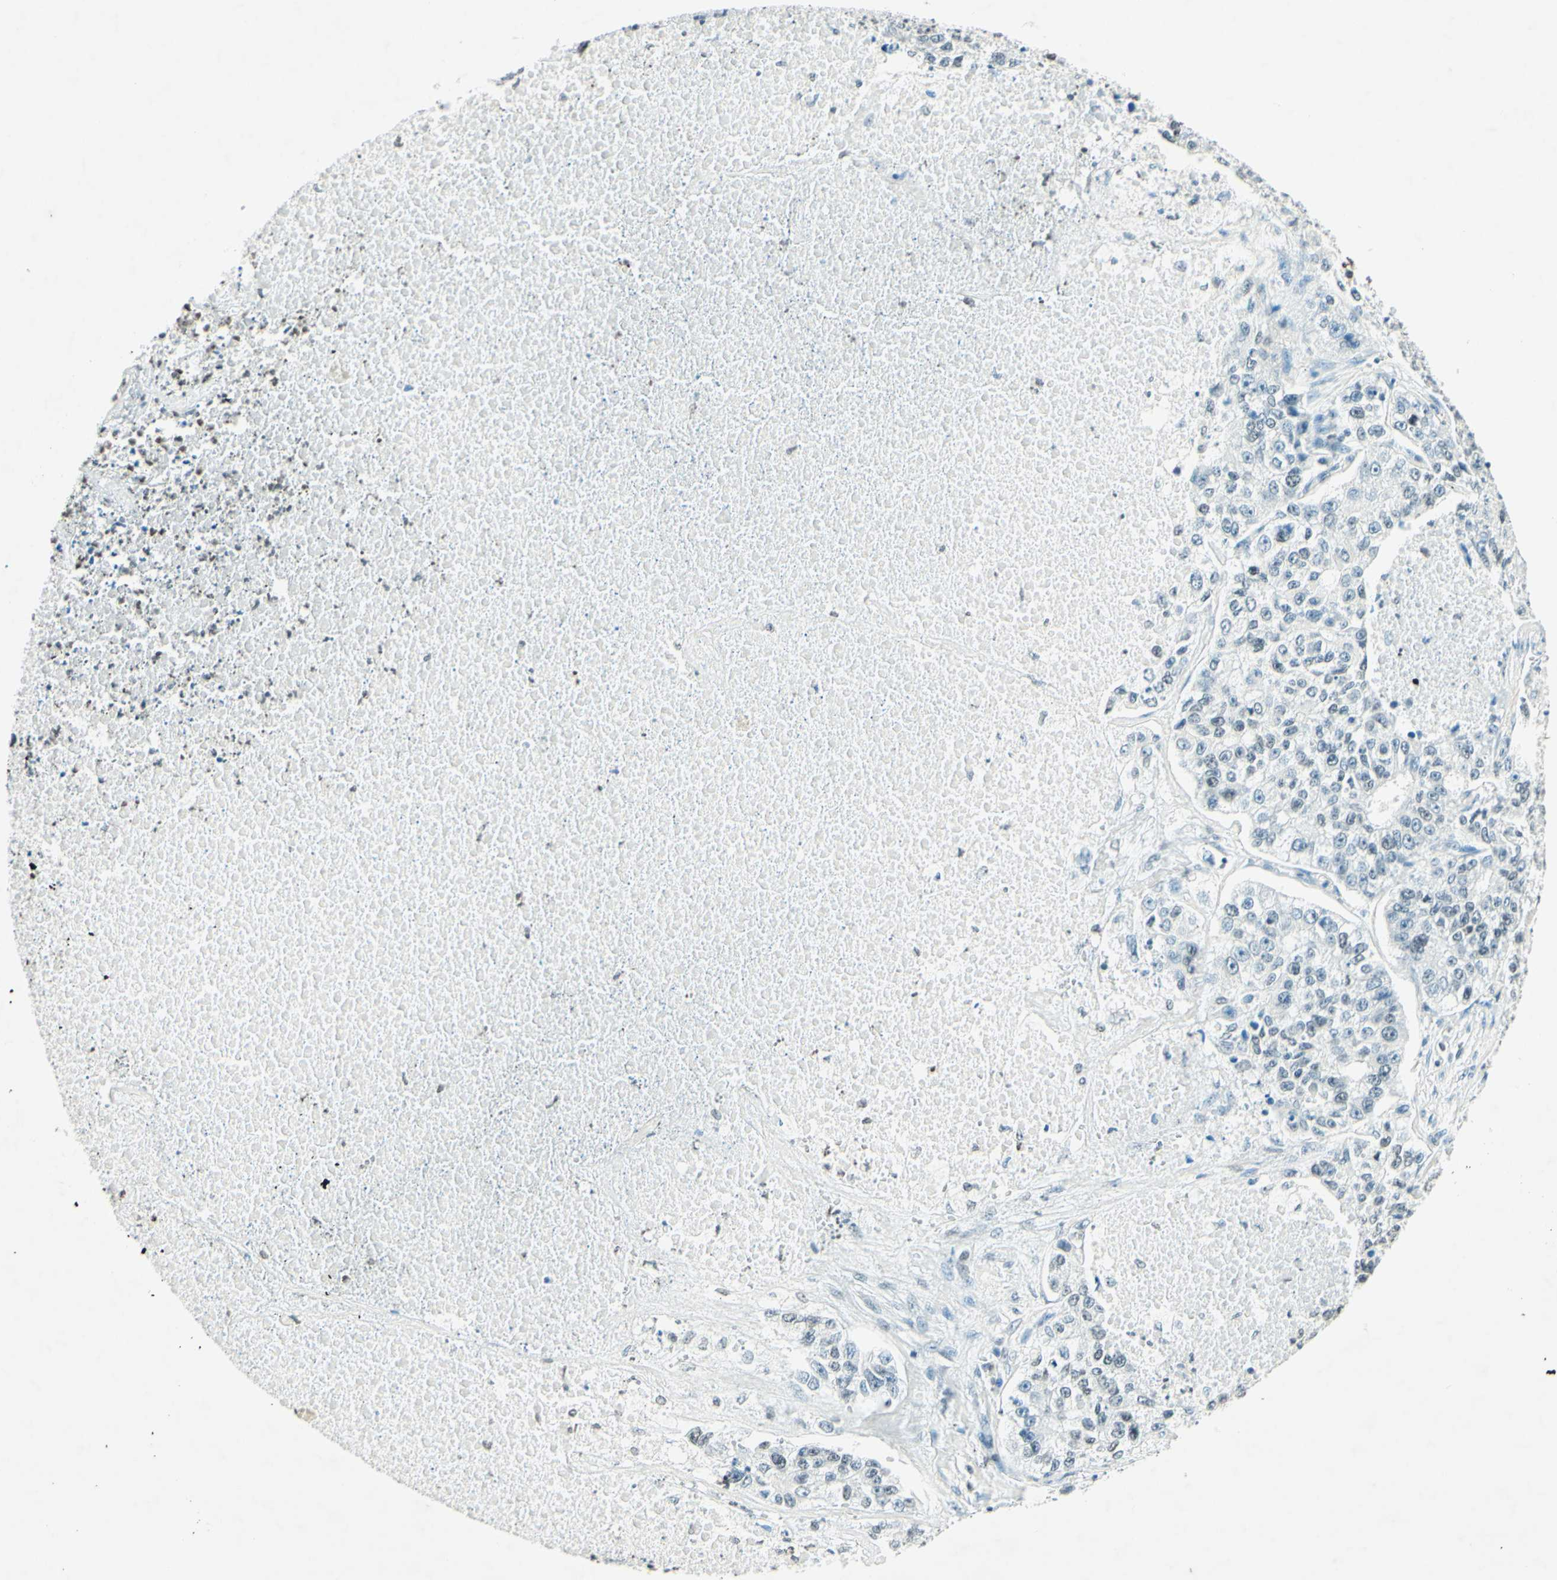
{"staining": {"intensity": "weak", "quantity": "<25%", "location": "nuclear"}, "tissue": "lung cancer", "cell_type": "Tumor cells", "image_type": "cancer", "snomed": [{"axis": "morphology", "description": "Adenocarcinoma, NOS"}, {"axis": "topography", "description": "Lung"}], "caption": "Lung cancer stained for a protein using immunohistochemistry exhibits no expression tumor cells.", "gene": "MSH2", "patient": {"sex": "male", "age": 49}}